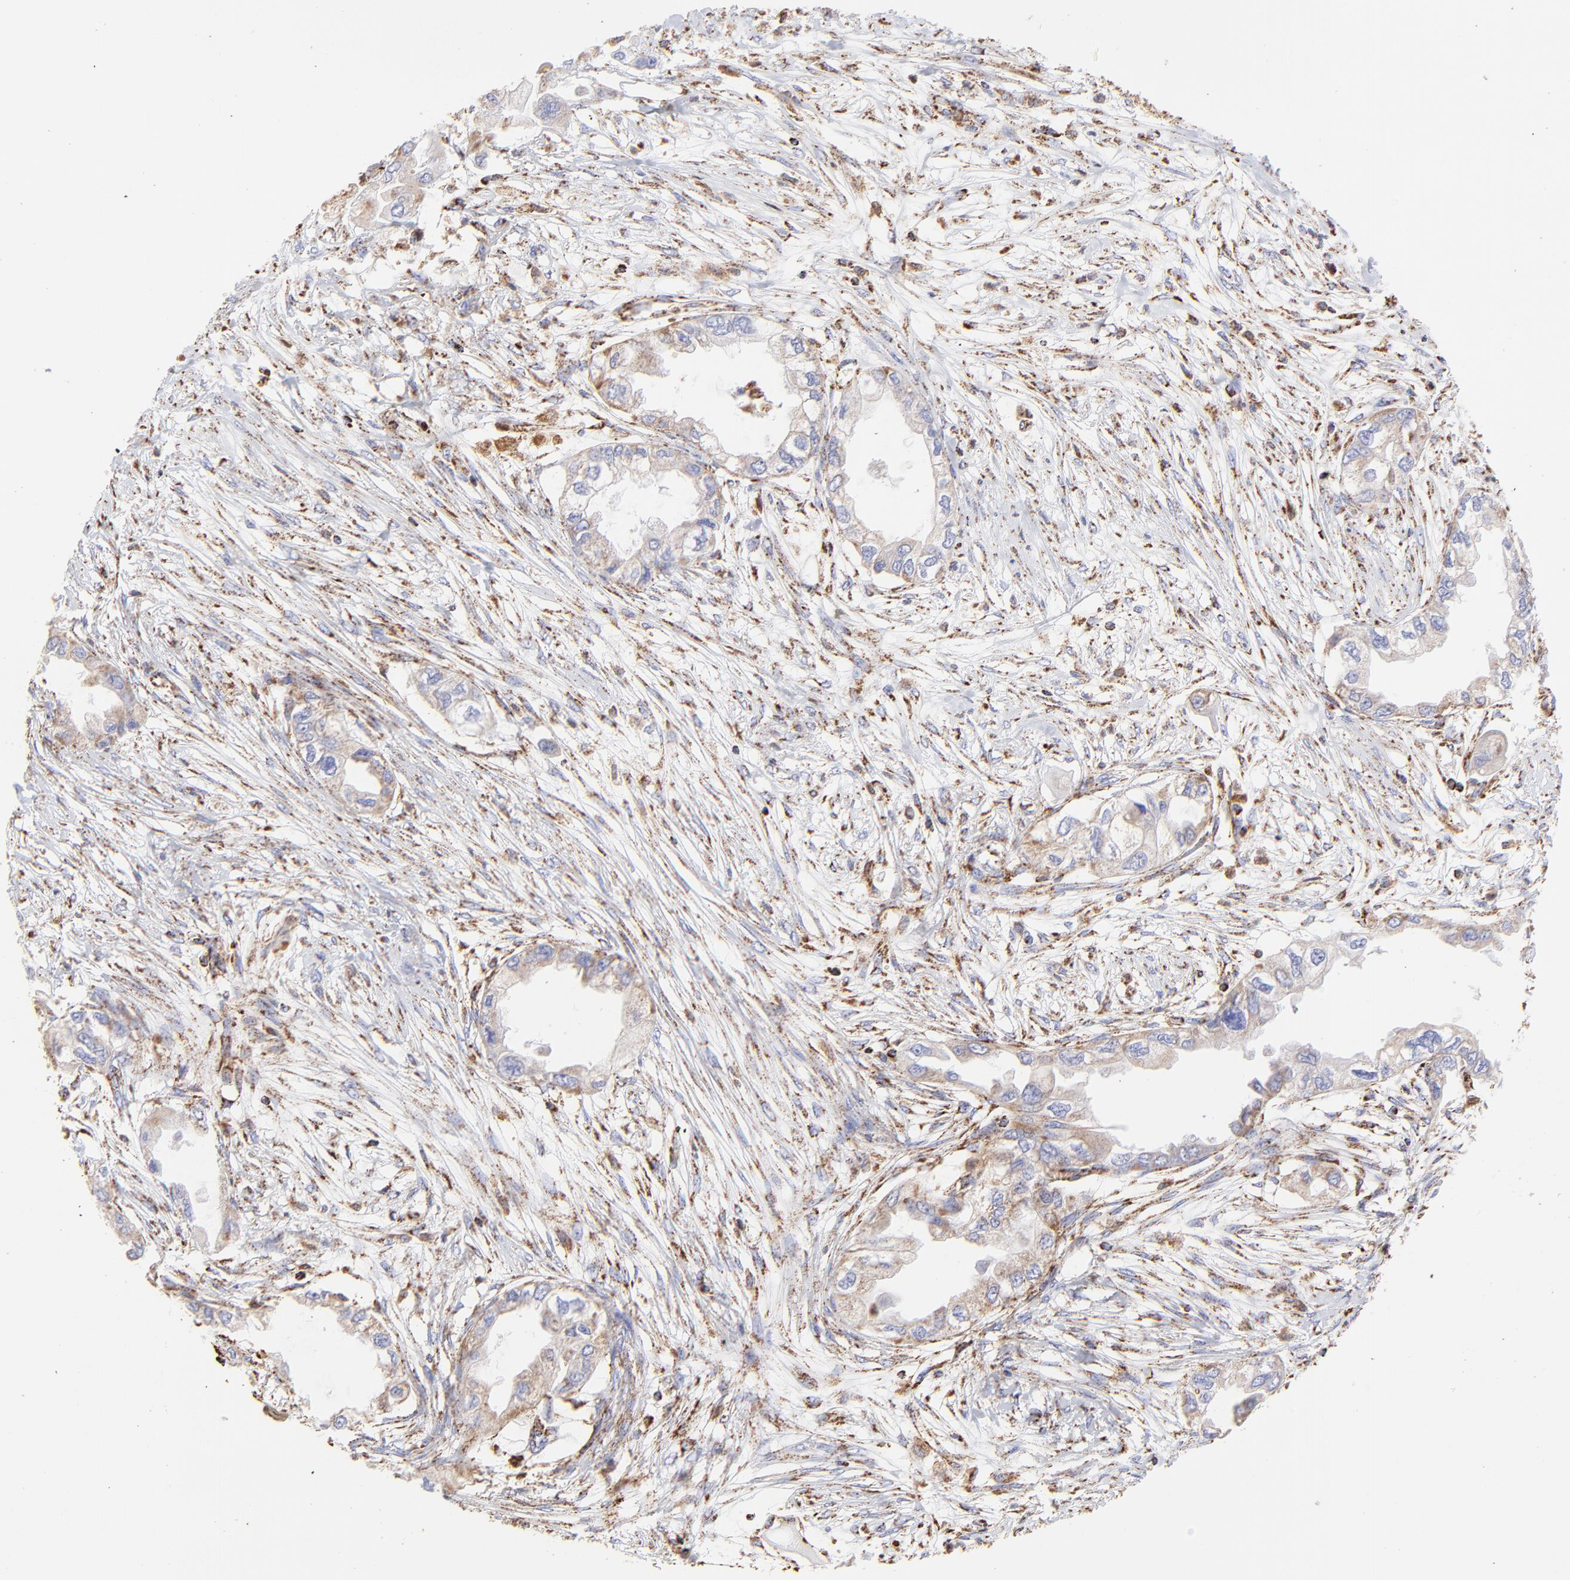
{"staining": {"intensity": "weak", "quantity": "25%-75%", "location": "cytoplasmic/membranous"}, "tissue": "endometrial cancer", "cell_type": "Tumor cells", "image_type": "cancer", "snomed": [{"axis": "morphology", "description": "Adenocarcinoma, NOS"}, {"axis": "topography", "description": "Endometrium"}], "caption": "Immunohistochemistry image of endometrial cancer stained for a protein (brown), which shows low levels of weak cytoplasmic/membranous positivity in approximately 25%-75% of tumor cells.", "gene": "ECH1", "patient": {"sex": "female", "age": 67}}